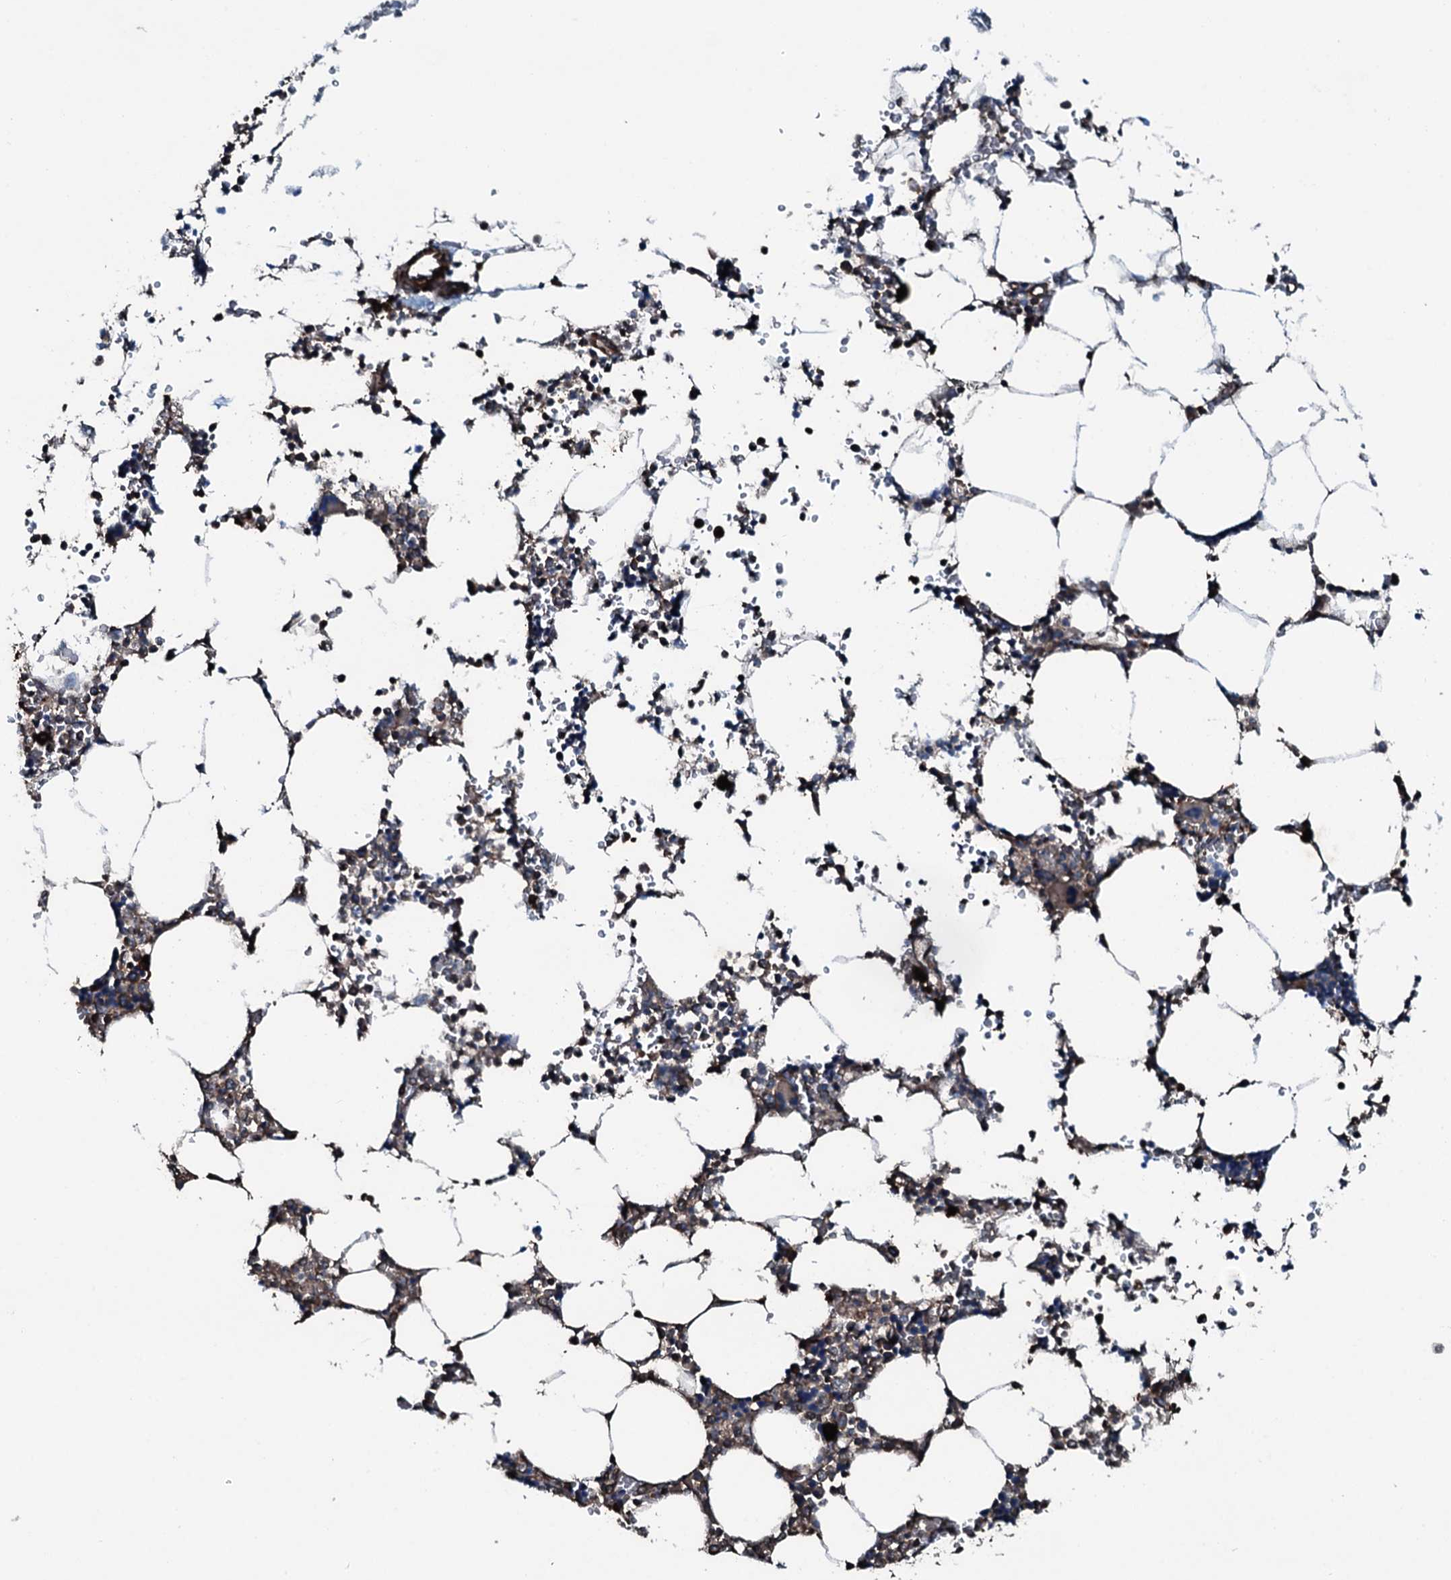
{"staining": {"intensity": "moderate", "quantity": "25%-75%", "location": "cytoplasmic/membranous"}, "tissue": "bone marrow", "cell_type": "Hematopoietic cells", "image_type": "normal", "snomed": [{"axis": "morphology", "description": "Normal tissue, NOS"}, {"axis": "topography", "description": "Bone marrow"}], "caption": "A photomicrograph of human bone marrow stained for a protein shows moderate cytoplasmic/membranous brown staining in hematopoietic cells.", "gene": "SLC25A38", "patient": {"sex": "male", "age": 64}}